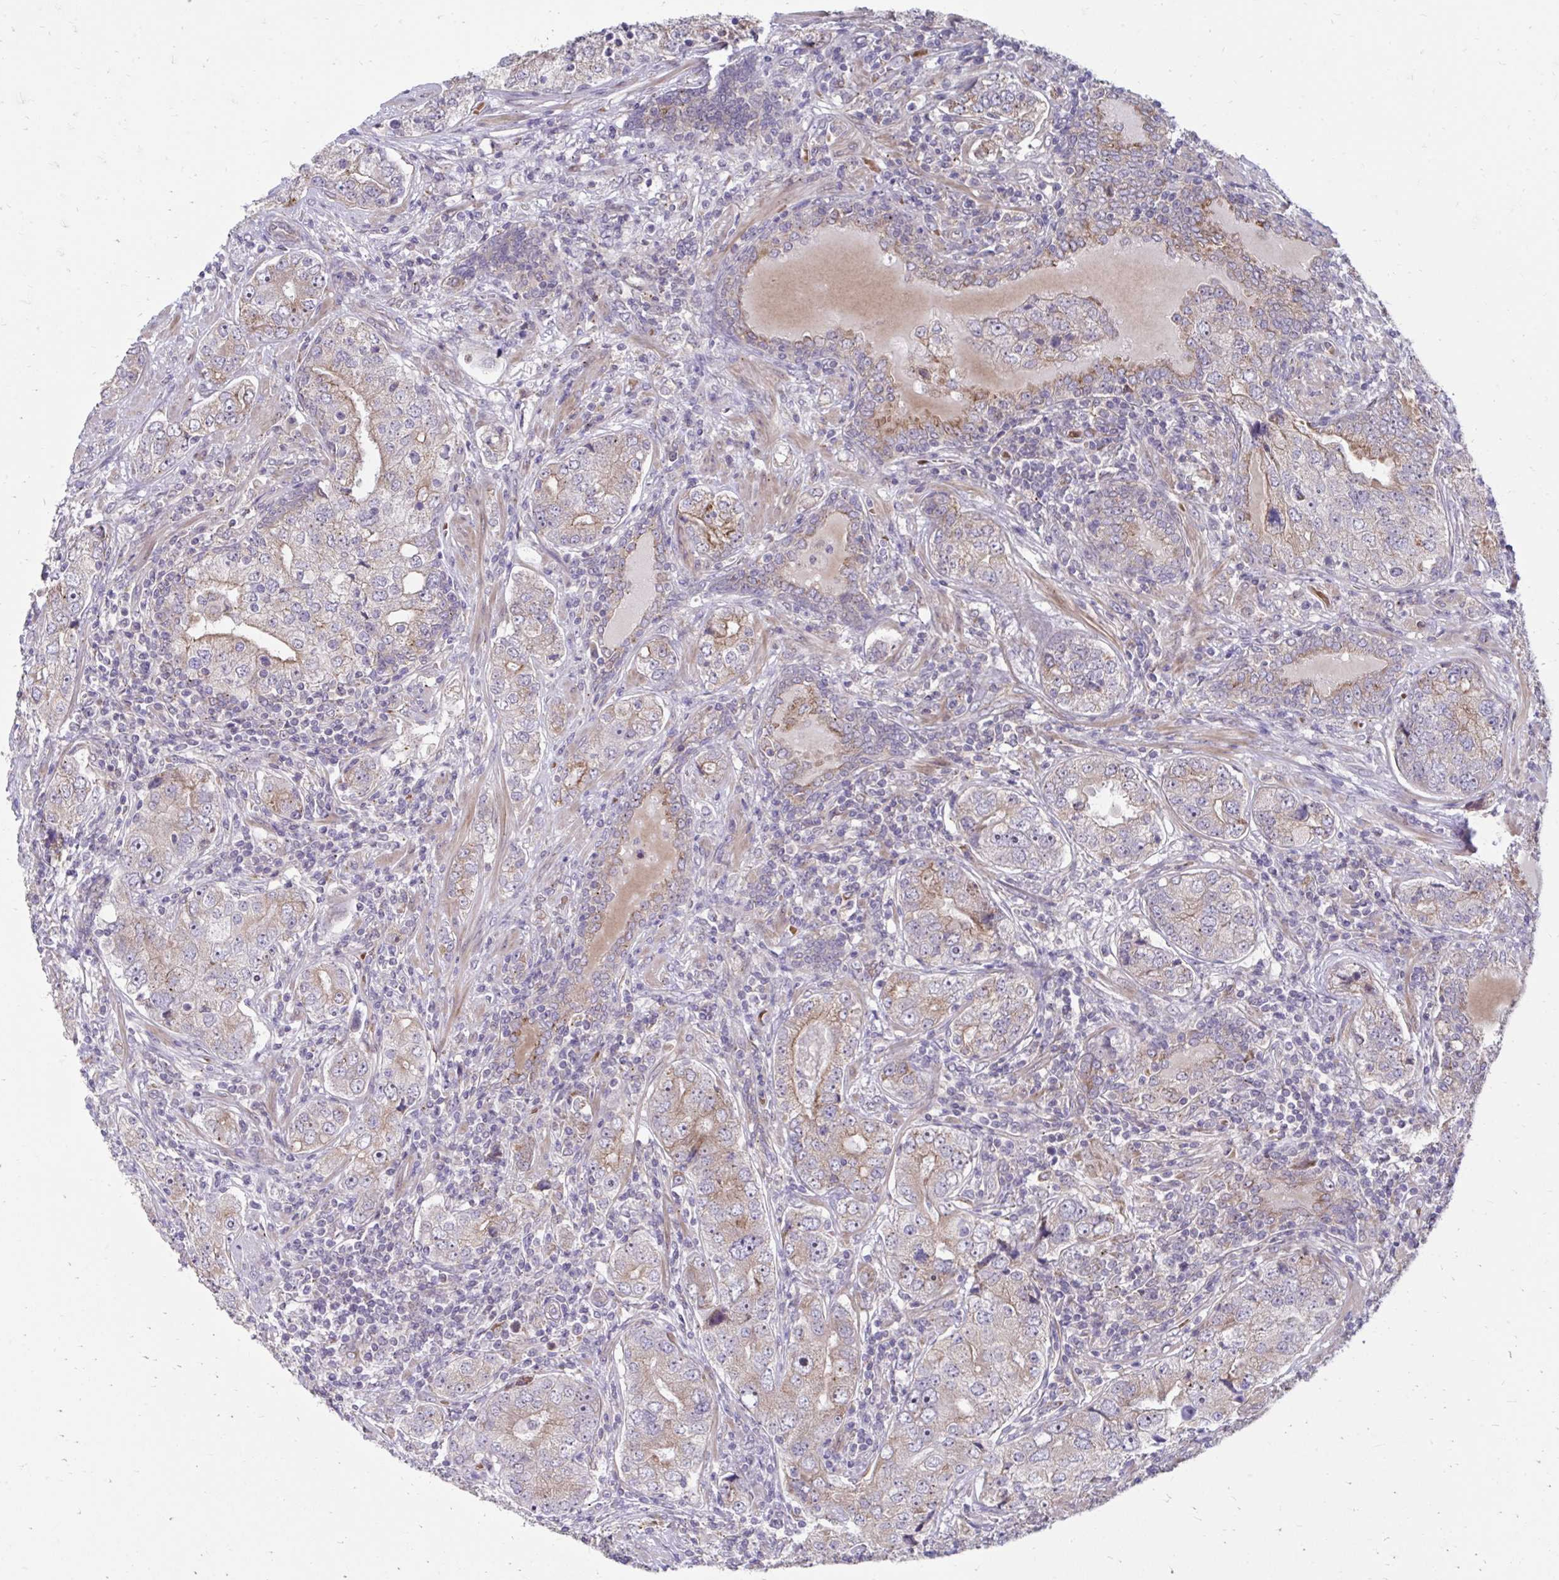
{"staining": {"intensity": "moderate", "quantity": "25%-75%", "location": "cytoplasmic/membranous"}, "tissue": "prostate cancer", "cell_type": "Tumor cells", "image_type": "cancer", "snomed": [{"axis": "morphology", "description": "Adenocarcinoma, High grade"}, {"axis": "topography", "description": "Prostate"}], "caption": "This image exhibits immunohistochemistry staining of human prostate adenocarcinoma (high-grade), with medium moderate cytoplasmic/membranous positivity in about 25%-75% of tumor cells.", "gene": "ITPR2", "patient": {"sex": "male", "age": 60}}